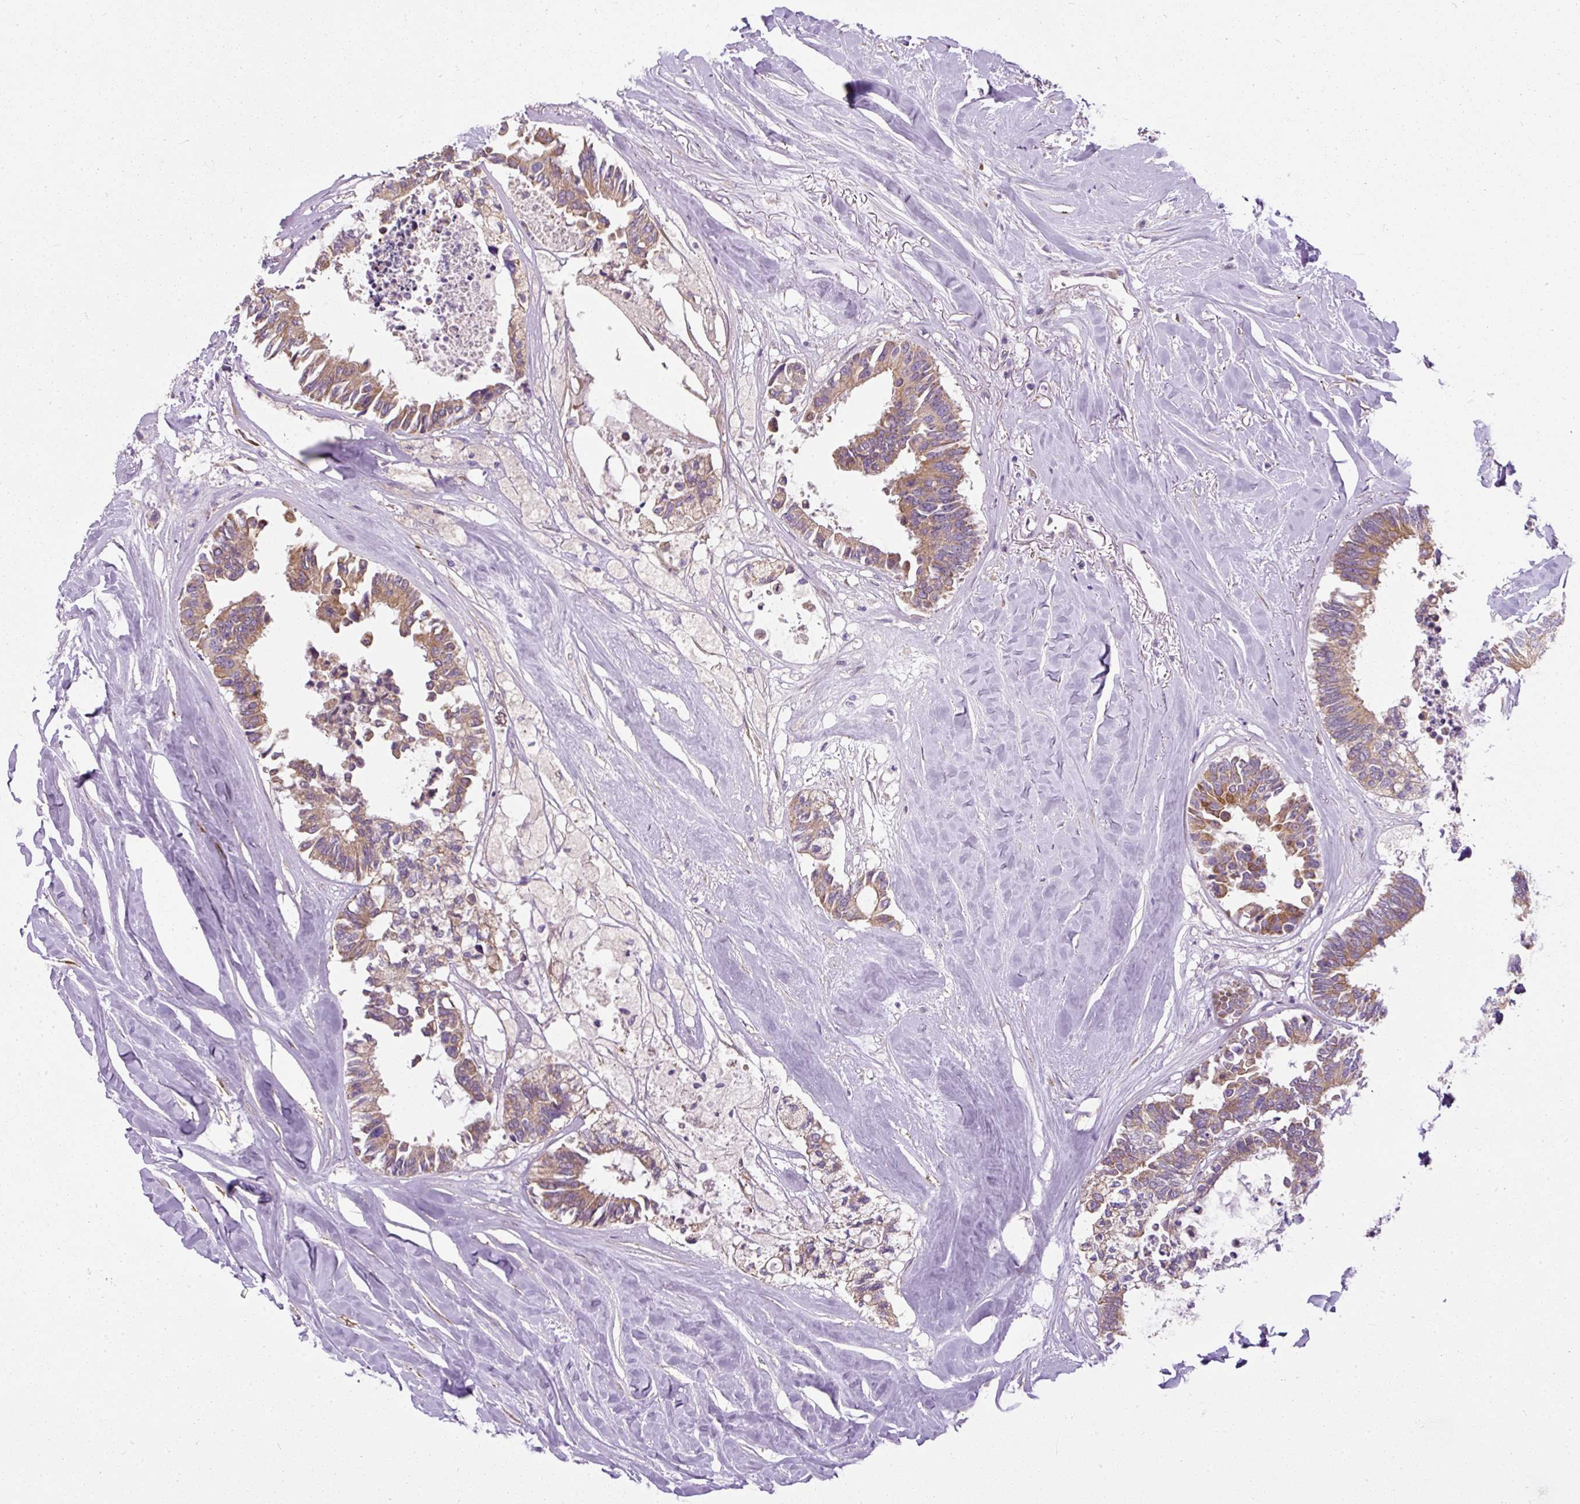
{"staining": {"intensity": "moderate", "quantity": ">75%", "location": "cytoplasmic/membranous"}, "tissue": "colorectal cancer", "cell_type": "Tumor cells", "image_type": "cancer", "snomed": [{"axis": "morphology", "description": "Adenocarcinoma, NOS"}, {"axis": "topography", "description": "Colon"}, {"axis": "topography", "description": "Rectum"}], "caption": "An immunohistochemistry image of tumor tissue is shown. Protein staining in brown highlights moderate cytoplasmic/membranous positivity in colorectal cancer within tumor cells. (IHC, brightfield microscopy, high magnification).", "gene": "FAM149A", "patient": {"sex": "male", "age": 57}}